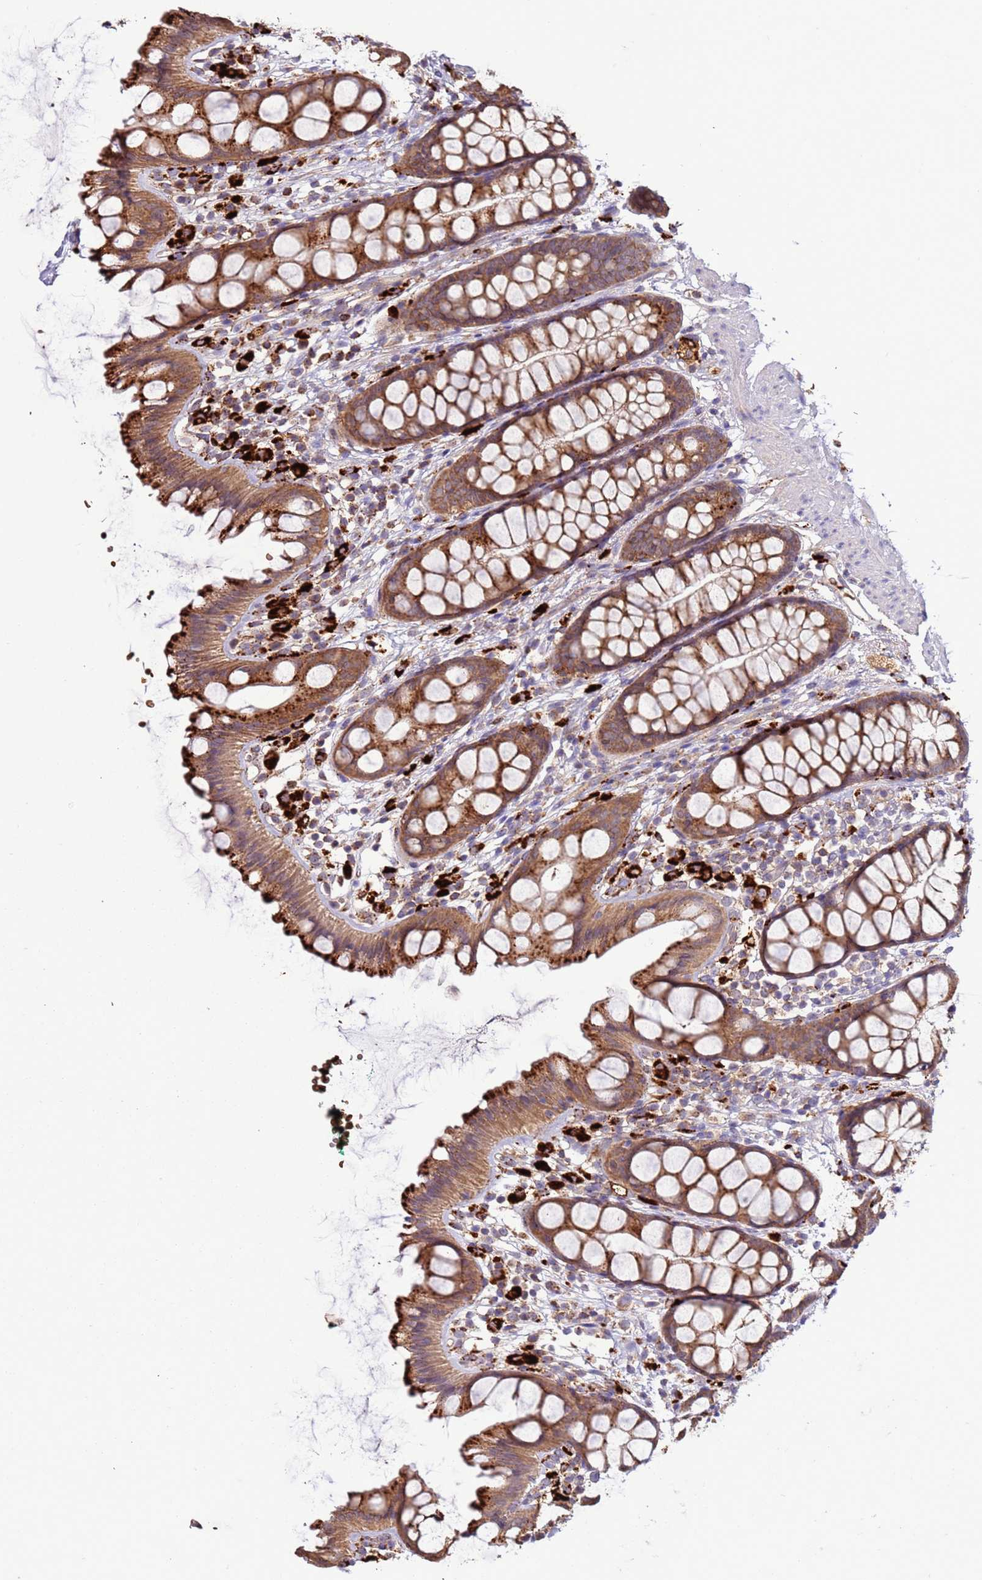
{"staining": {"intensity": "strong", "quantity": ">75%", "location": "cytoplasmic/membranous"}, "tissue": "rectum", "cell_type": "Glandular cells", "image_type": "normal", "snomed": [{"axis": "morphology", "description": "Normal tissue, NOS"}, {"axis": "topography", "description": "Rectum"}], "caption": "DAB immunohistochemical staining of benign rectum exhibits strong cytoplasmic/membranous protein staining in approximately >75% of glandular cells. Using DAB (3,3'-diaminobenzidine) (brown) and hematoxylin (blue) stains, captured at high magnification using brightfield microscopy.", "gene": "VPS36", "patient": {"sex": "female", "age": 65}}